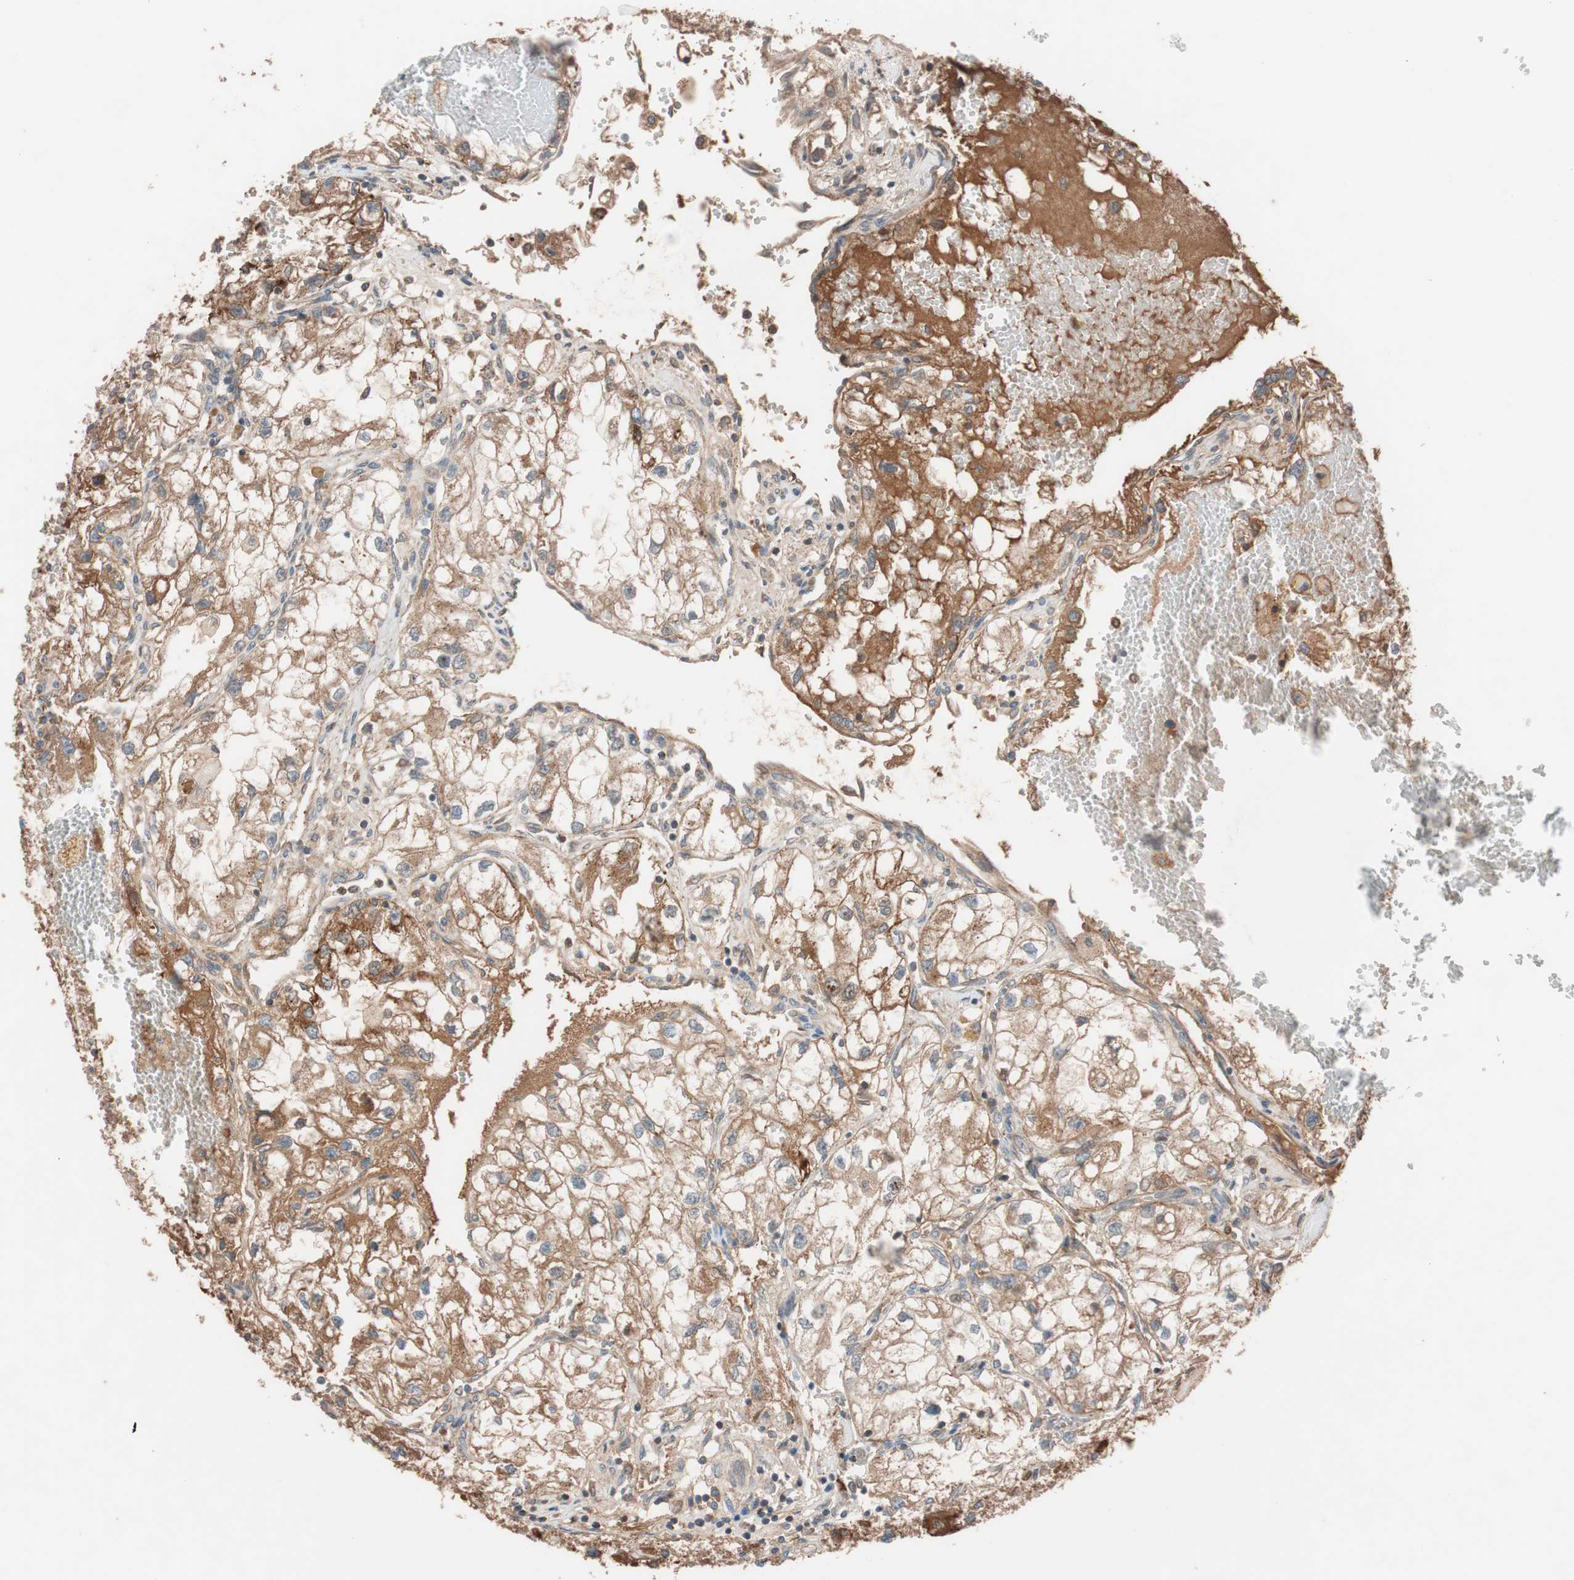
{"staining": {"intensity": "moderate", "quantity": ">75%", "location": "cytoplasmic/membranous"}, "tissue": "renal cancer", "cell_type": "Tumor cells", "image_type": "cancer", "snomed": [{"axis": "morphology", "description": "Adenocarcinoma, NOS"}, {"axis": "topography", "description": "Kidney"}], "caption": "This micrograph shows adenocarcinoma (renal) stained with immunohistochemistry (IHC) to label a protein in brown. The cytoplasmic/membranous of tumor cells show moderate positivity for the protein. Nuclei are counter-stained blue.", "gene": "SDC4", "patient": {"sex": "female", "age": 70}}